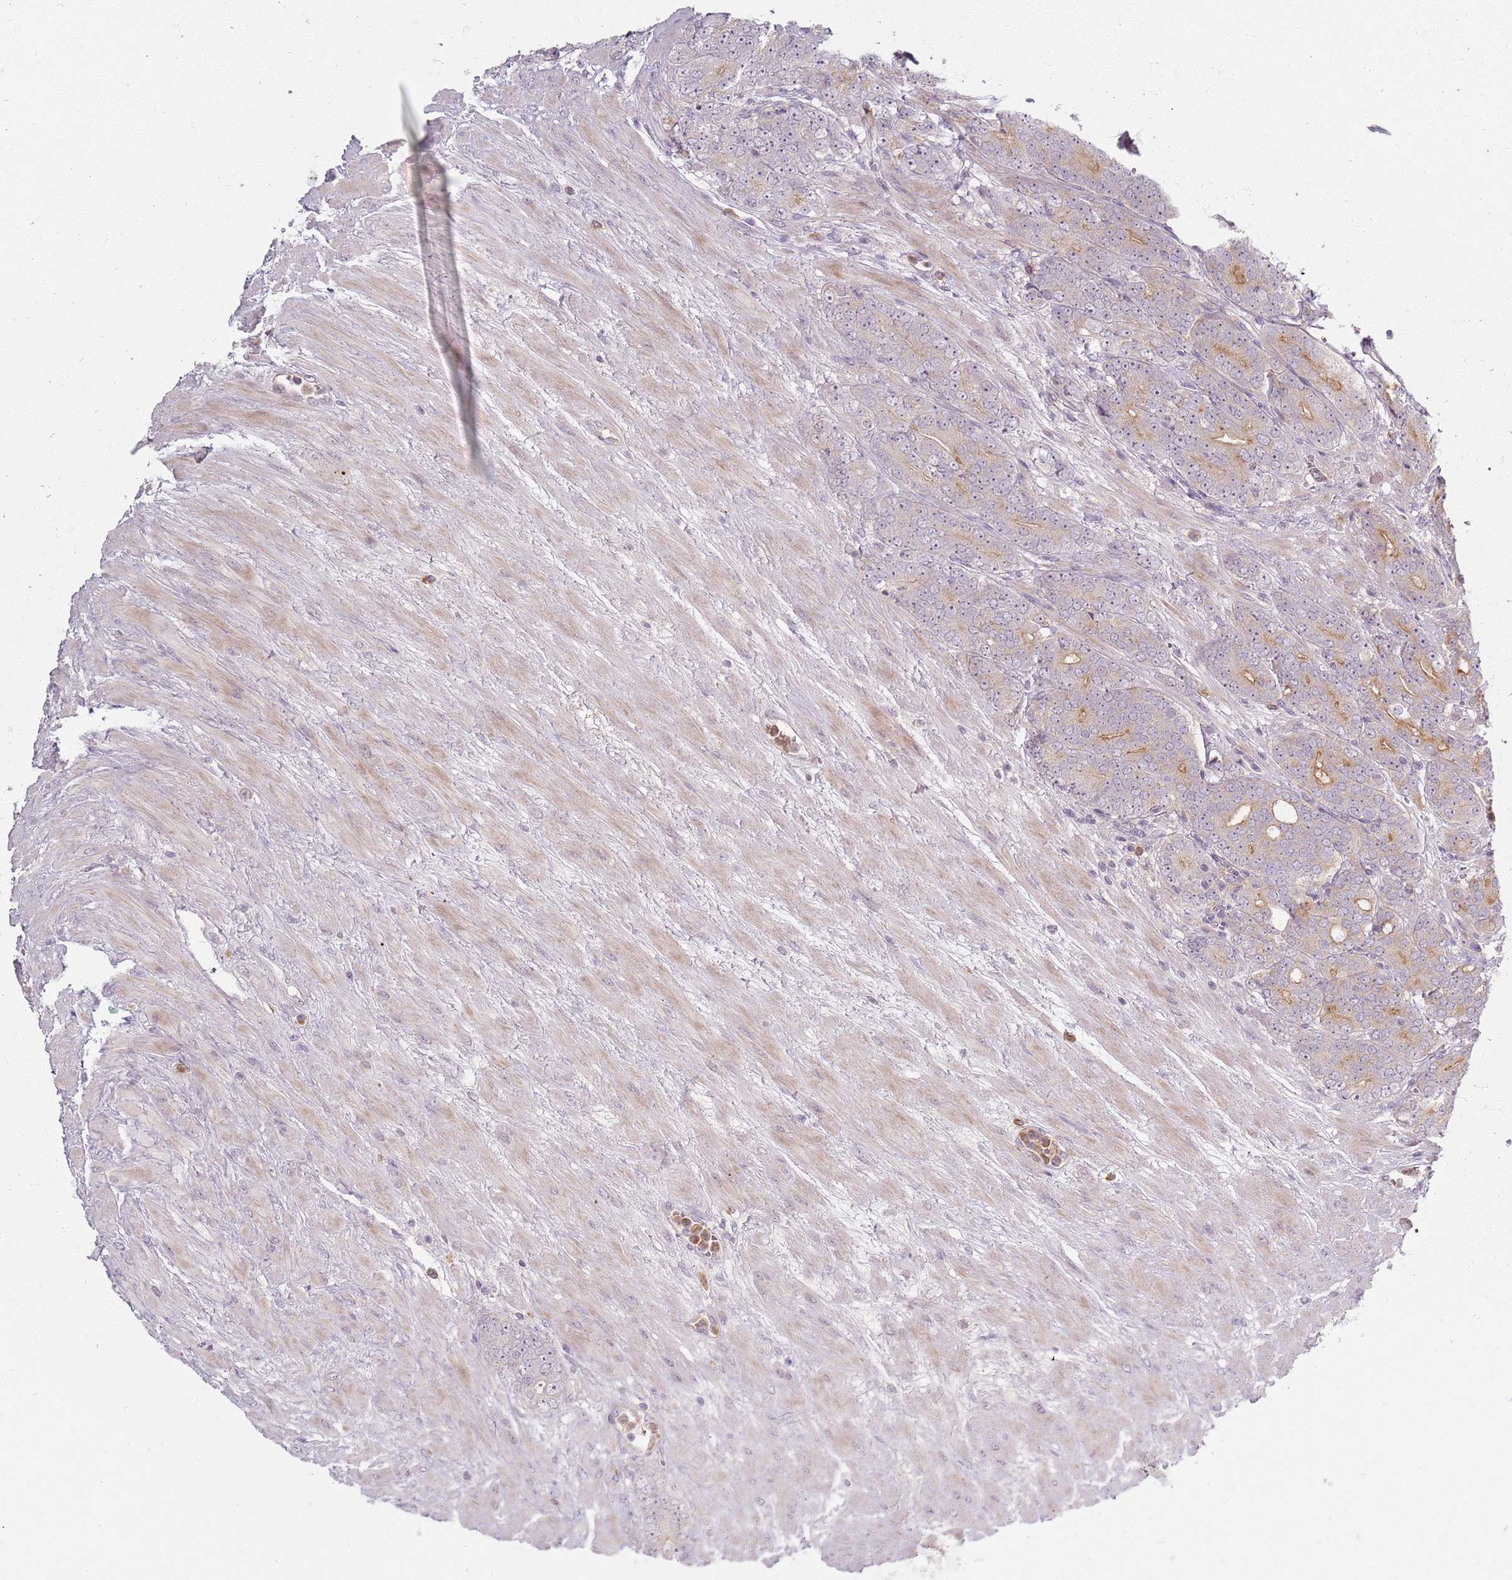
{"staining": {"intensity": "moderate", "quantity": "<25%", "location": "cytoplasmic/membranous"}, "tissue": "prostate cancer", "cell_type": "Tumor cells", "image_type": "cancer", "snomed": [{"axis": "morphology", "description": "Adenocarcinoma, High grade"}, {"axis": "topography", "description": "Prostate"}], "caption": "IHC (DAB) staining of human prostate cancer (high-grade adenocarcinoma) reveals moderate cytoplasmic/membranous protein positivity in about <25% of tumor cells.", "gene": "ZDHHC2", "patient": {"sex": "male", "age": 64}}